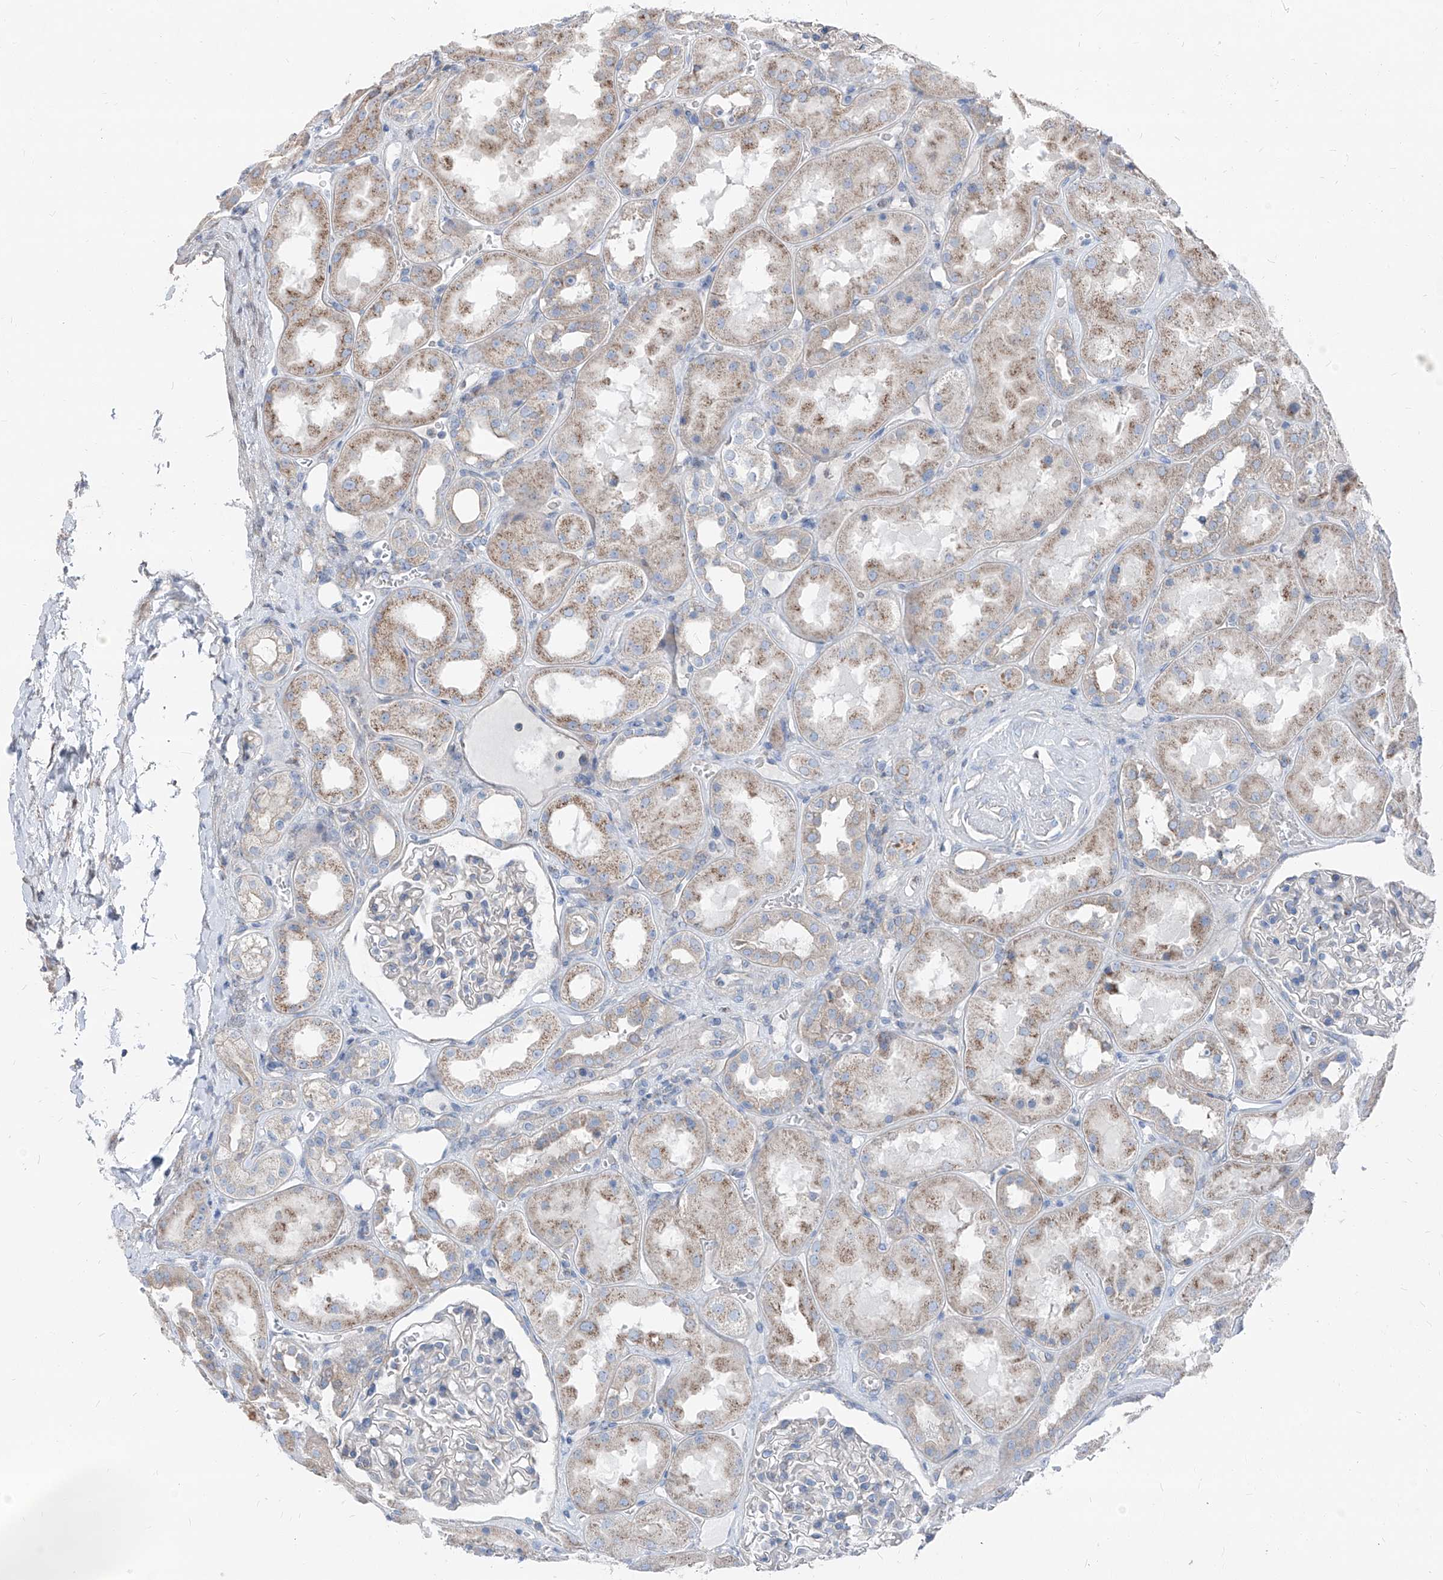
{"staining": {"intensity": "negative", "quantity": "none", "location": "none"}, "tissue": "kidney", "cell_type": "Cells in glomeruli", "image_type": "normal", "snomed": [{"axis": "morphology", "description": "Normal tissue, NOS"}, {"axis": "topography", "description": "Kidney"}], "caption": "Kidney stained for a protein using IHC displays no staining cells in glomeruli.", "gene": "AGPS", "patient": {"sex": "male", "age": 70}}